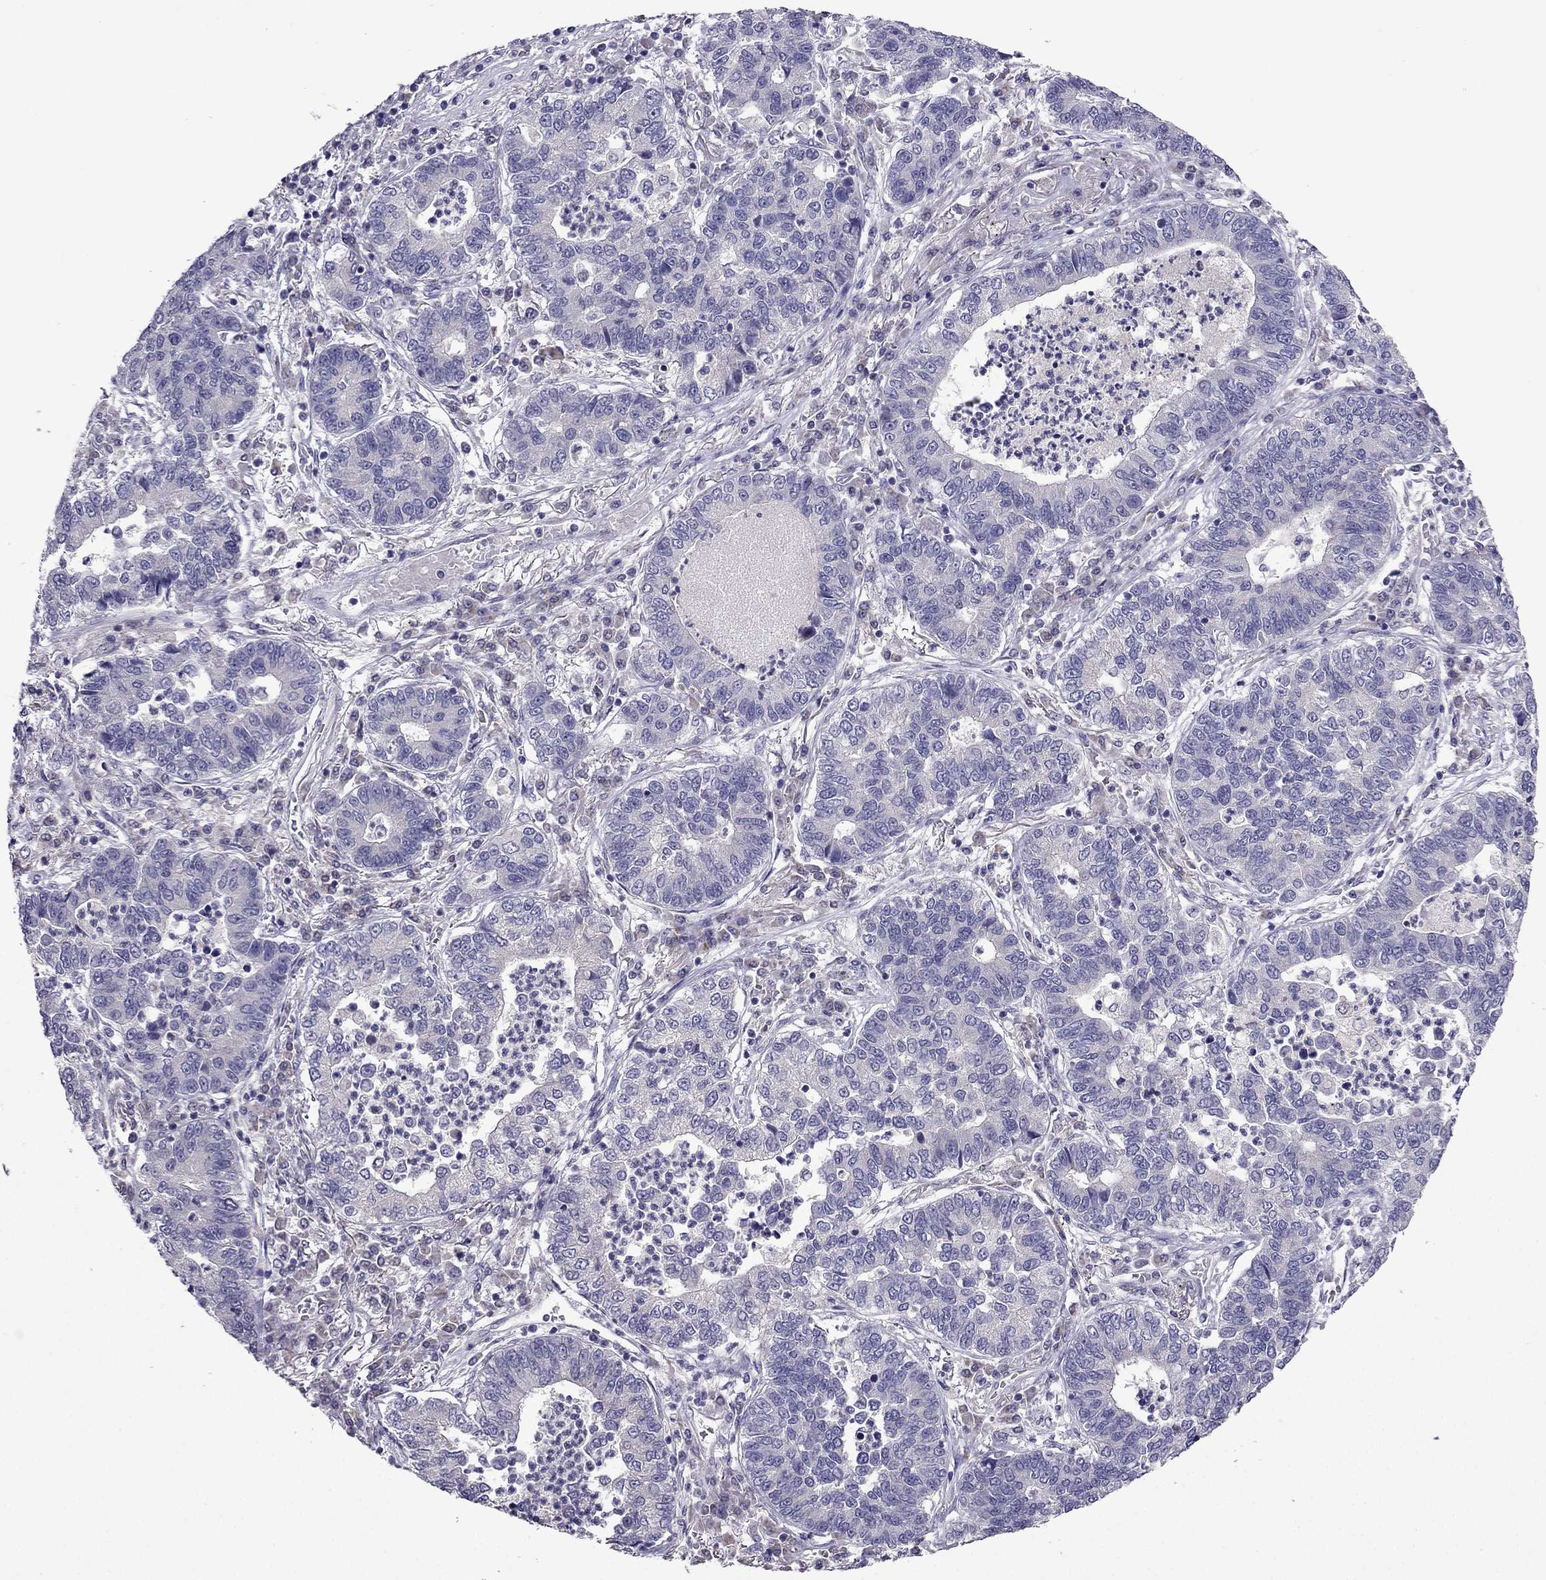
{"staining": {"intensity": "negative", "quantity": "none", "location": "none"}, "tissue": "lung cancer", "cell_type": "Tumor cells", "image_type": "cancer", "snomed": [{"axis": "morphology", "description": "Adenocarcinoma, NOS"}, {"axis": "topography", "description": "Lung"}], "caption": "Immunohistochemistry image of lung adenocarcinoma stained for a protein (brown), which shows no expression in tumor cells.", "gene": "CDK5", "patient": {"sex": "female", "age": 57}}